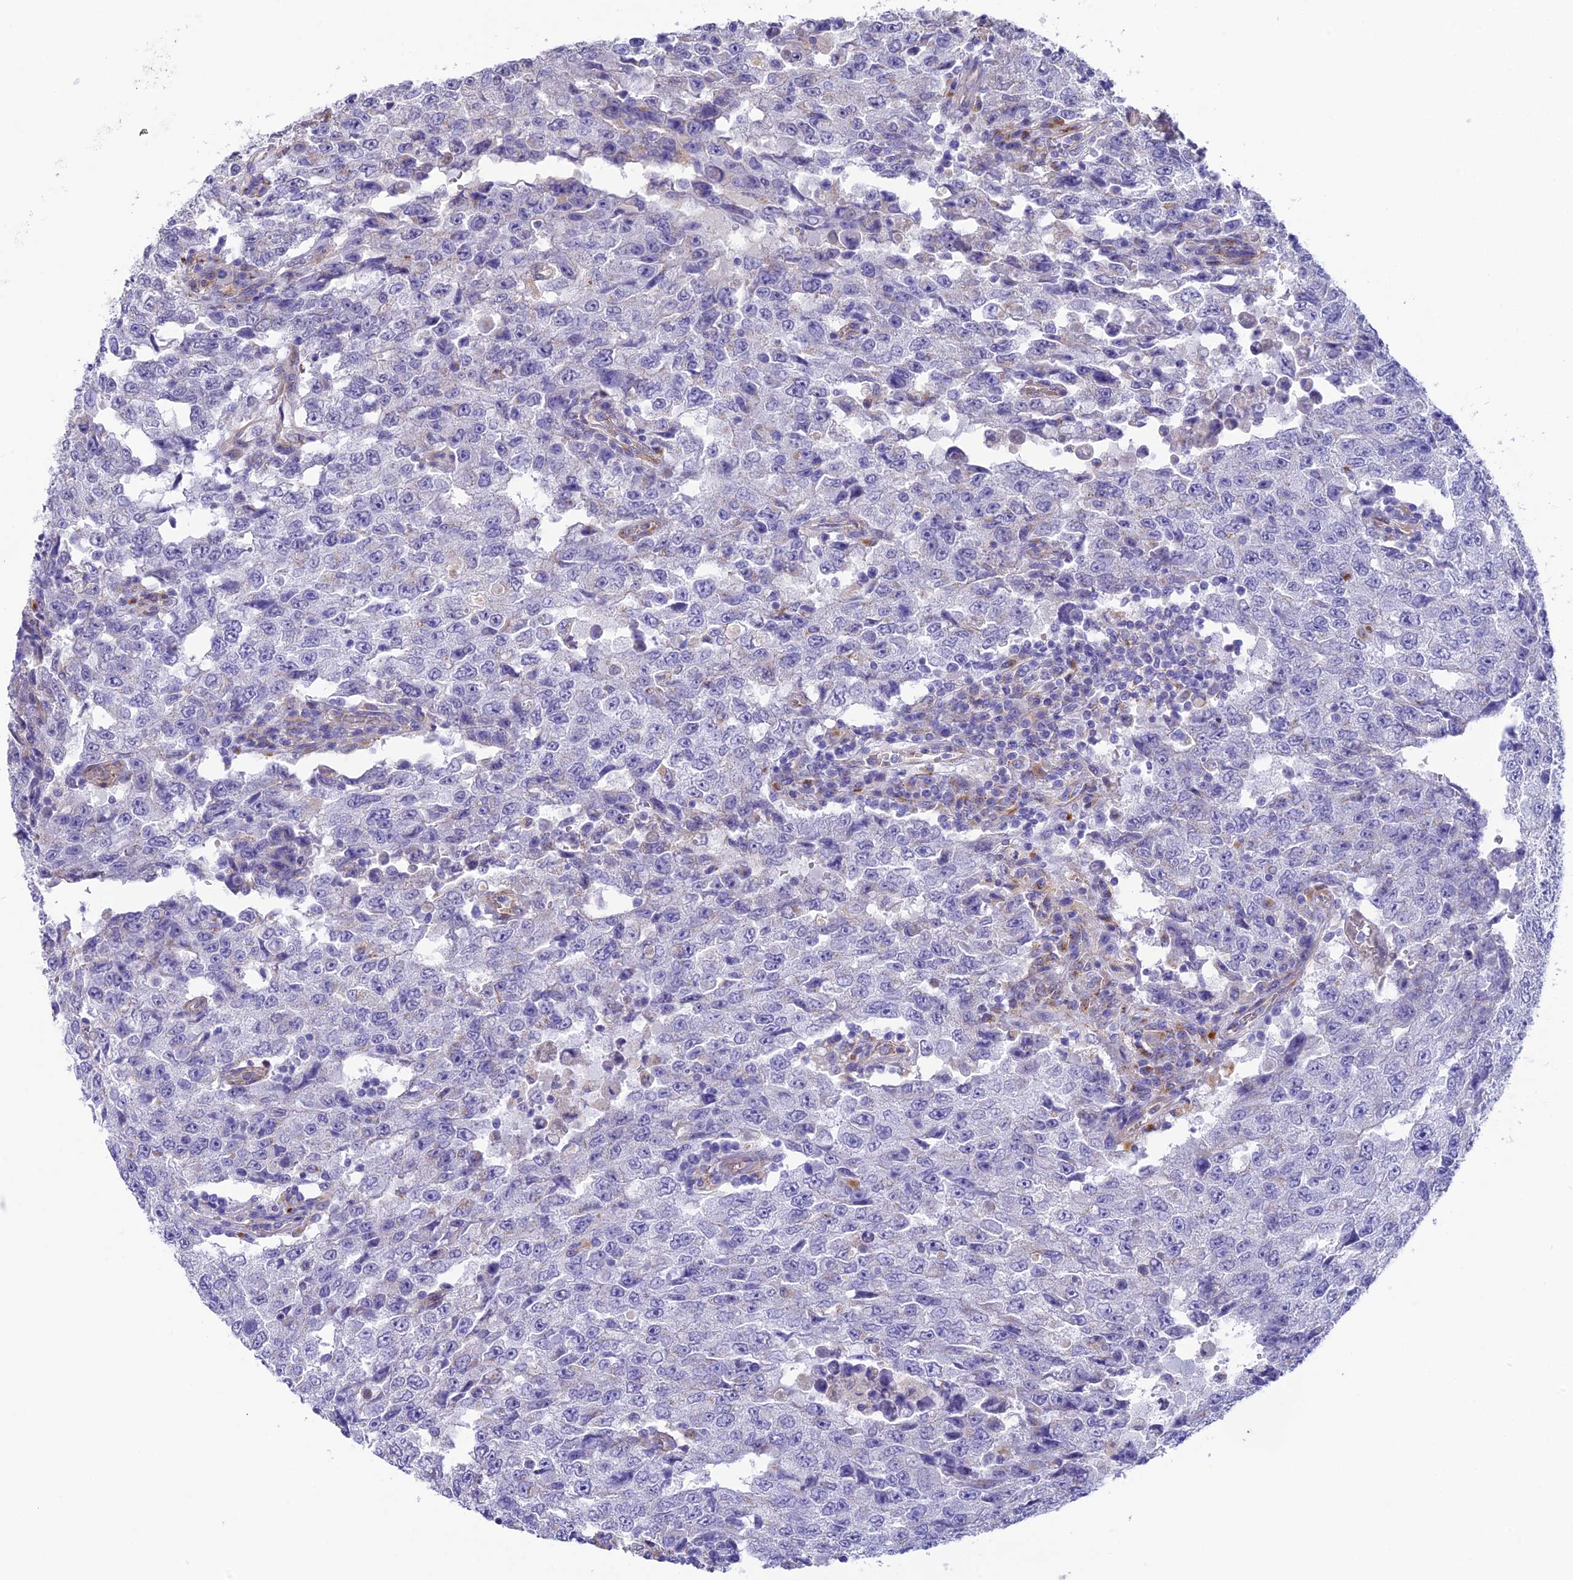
{"staining": {"intensity": "negative", "quantity": "none", "location": "none"}, "tissue": "testis cancer", "cell_type": "Tumor cells", "image_type": "cancer", "snomed": [{"axis": "morphology", "description": "Carcinoma, Embryonal, NOS"}, {"axis": "topography", "description": "Testis"}], "caption": "This is an immunohistochemistry (IHC) histopathology image of human testis cancer. There is no staining in tumor cells.", "gene": "TNS1", "patient": {"sex": "male", "age": 26}}